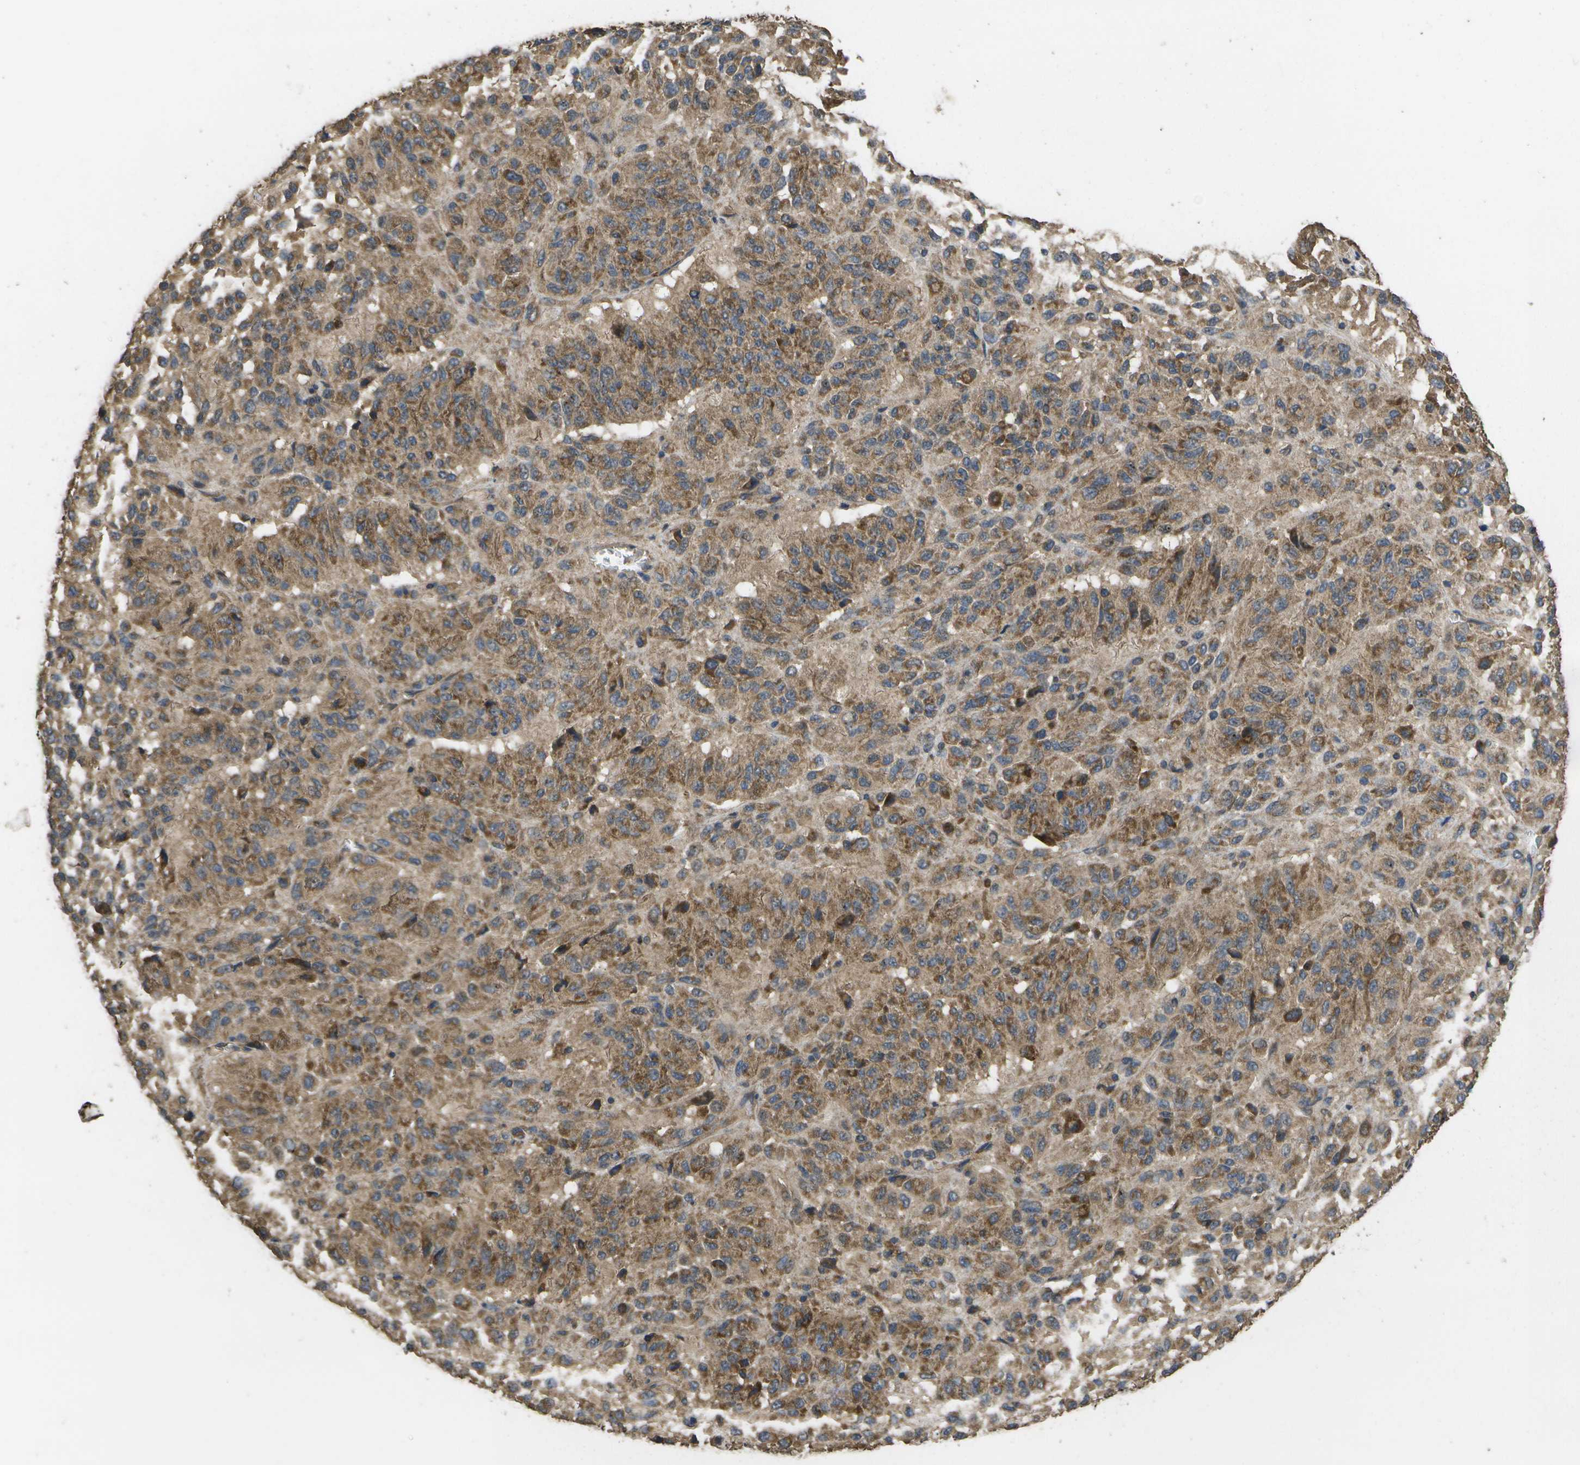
{"staining": {"intensity": "moderate", "quantity": ">75%", "location": "cytoplasmic/membranous"}, "tissue": "melanoma", "cell_type": "Tumor cells", "image_type": "cancer", "snomed": [{"axis": "morphology", "description": "Malignant melanoma, Metastatic site"}, {"axis": "topography", "description": "Lung"}], "caption": "Immunohistochemistry (IHC) of human melanoma reveals medium levels of moderate cytoplasmic/membranous staining in about >75% of tumor cells. (Stains: DAB in brown, nuclei in blue, Microscopy: brightfield microscopy at high magnification).", "gene": "SACS", "patient": {"sex": "male", "age": 64}}